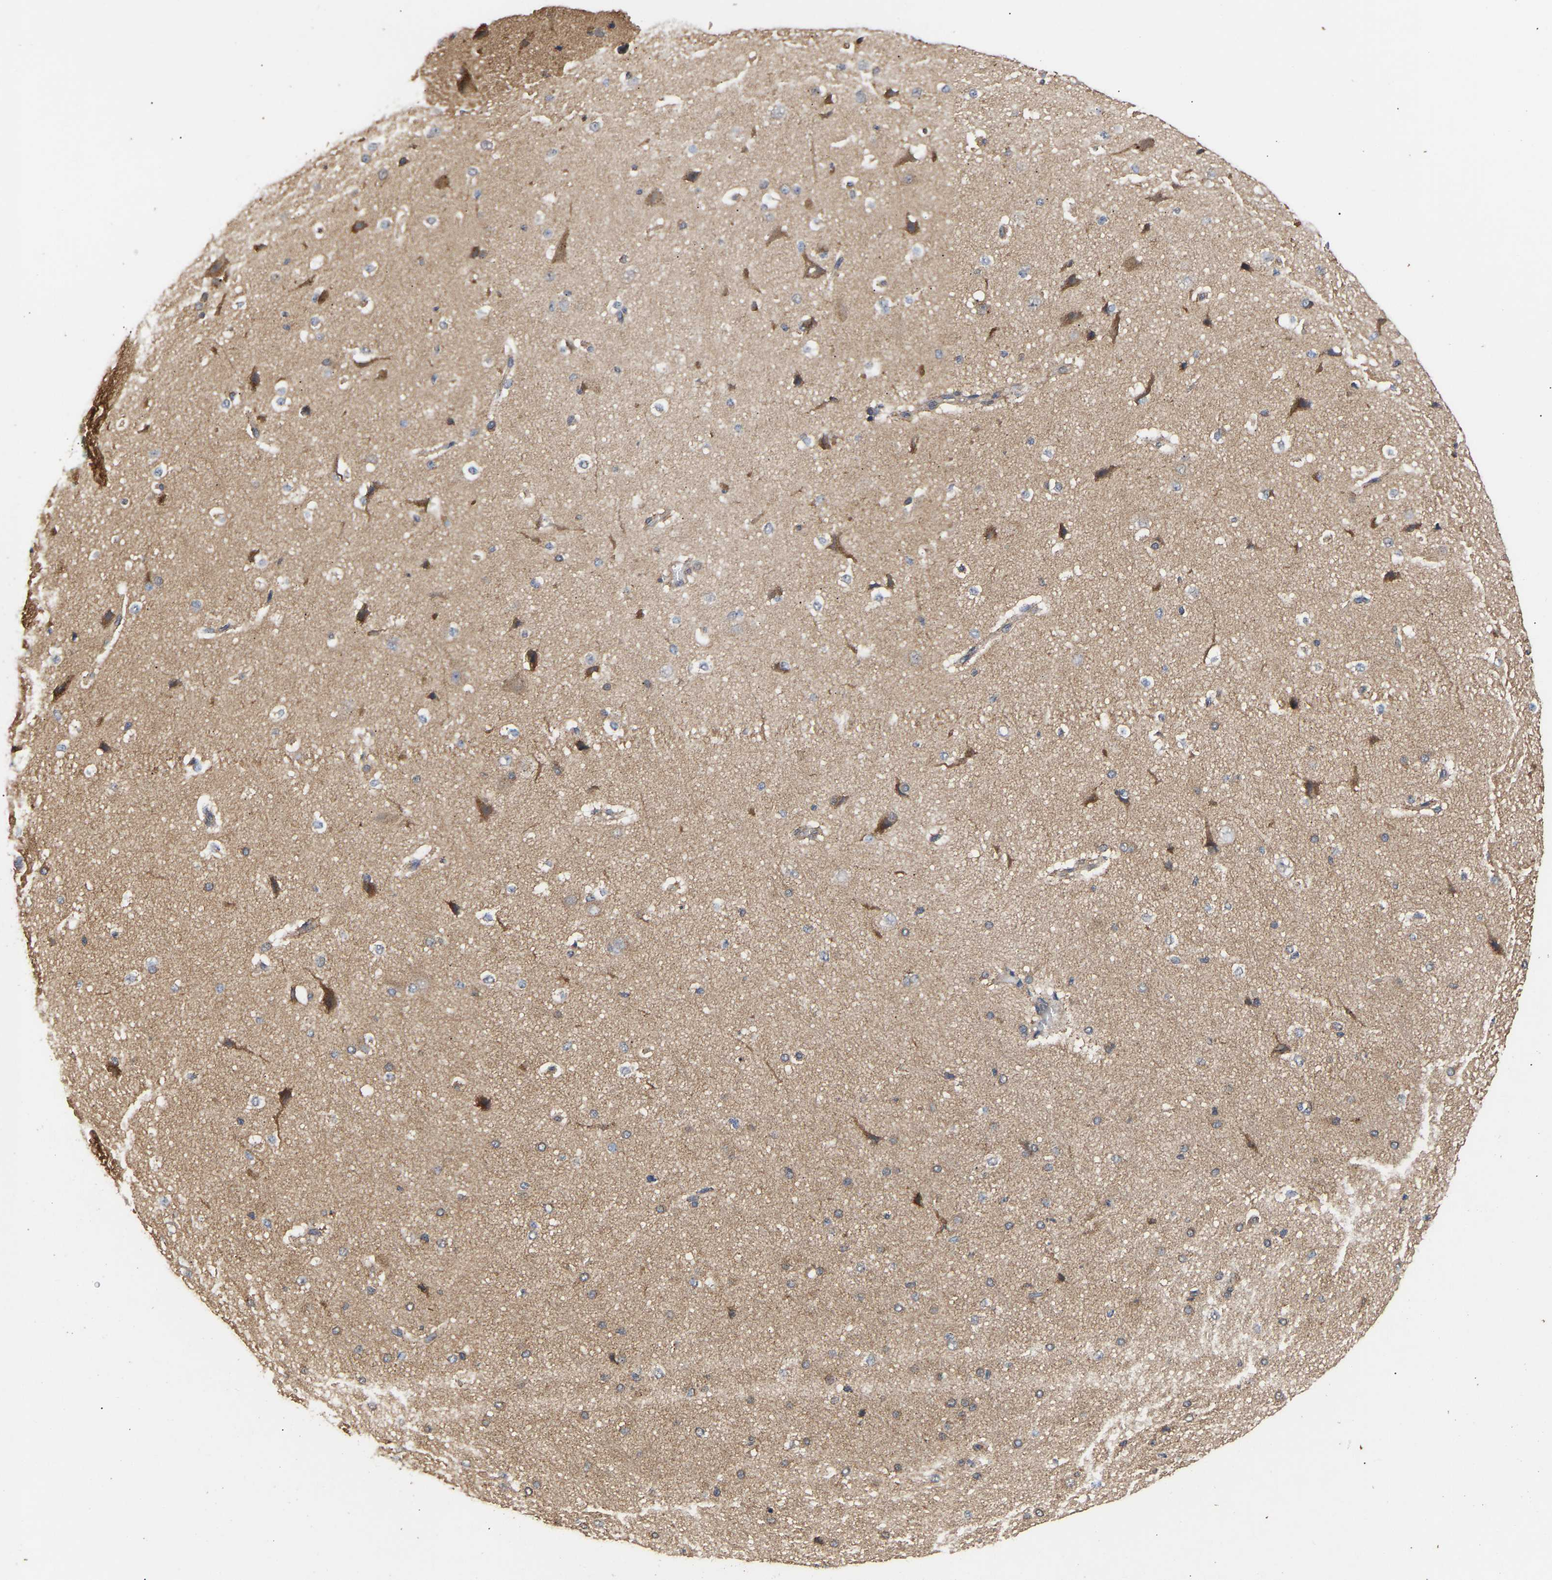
{"staining": {"intensity": "moderate", "quantity": "25%-75%", "location": "cytoplasmic/membranous"}, "tissue": "cerebral cortex", "cell_type": "Endothelial cells", "image_type": "normal", "snomed": [{"axis": "morphology", "description": "Normal tissue, NOS"}, {"axis": "morphology", "description": "Developmental malformation"}, {"axis": "topography", "description": "Cerebral cortex"}], "caption": "Immunohistochemical staining of benign cerebral cortex reveals medium levels of moderate cytoplasmic/membranous expression in about 25%-75% of endothelial cells.", "gene": "ZNF26", "patient": {"sex": "female", "age": 30}}